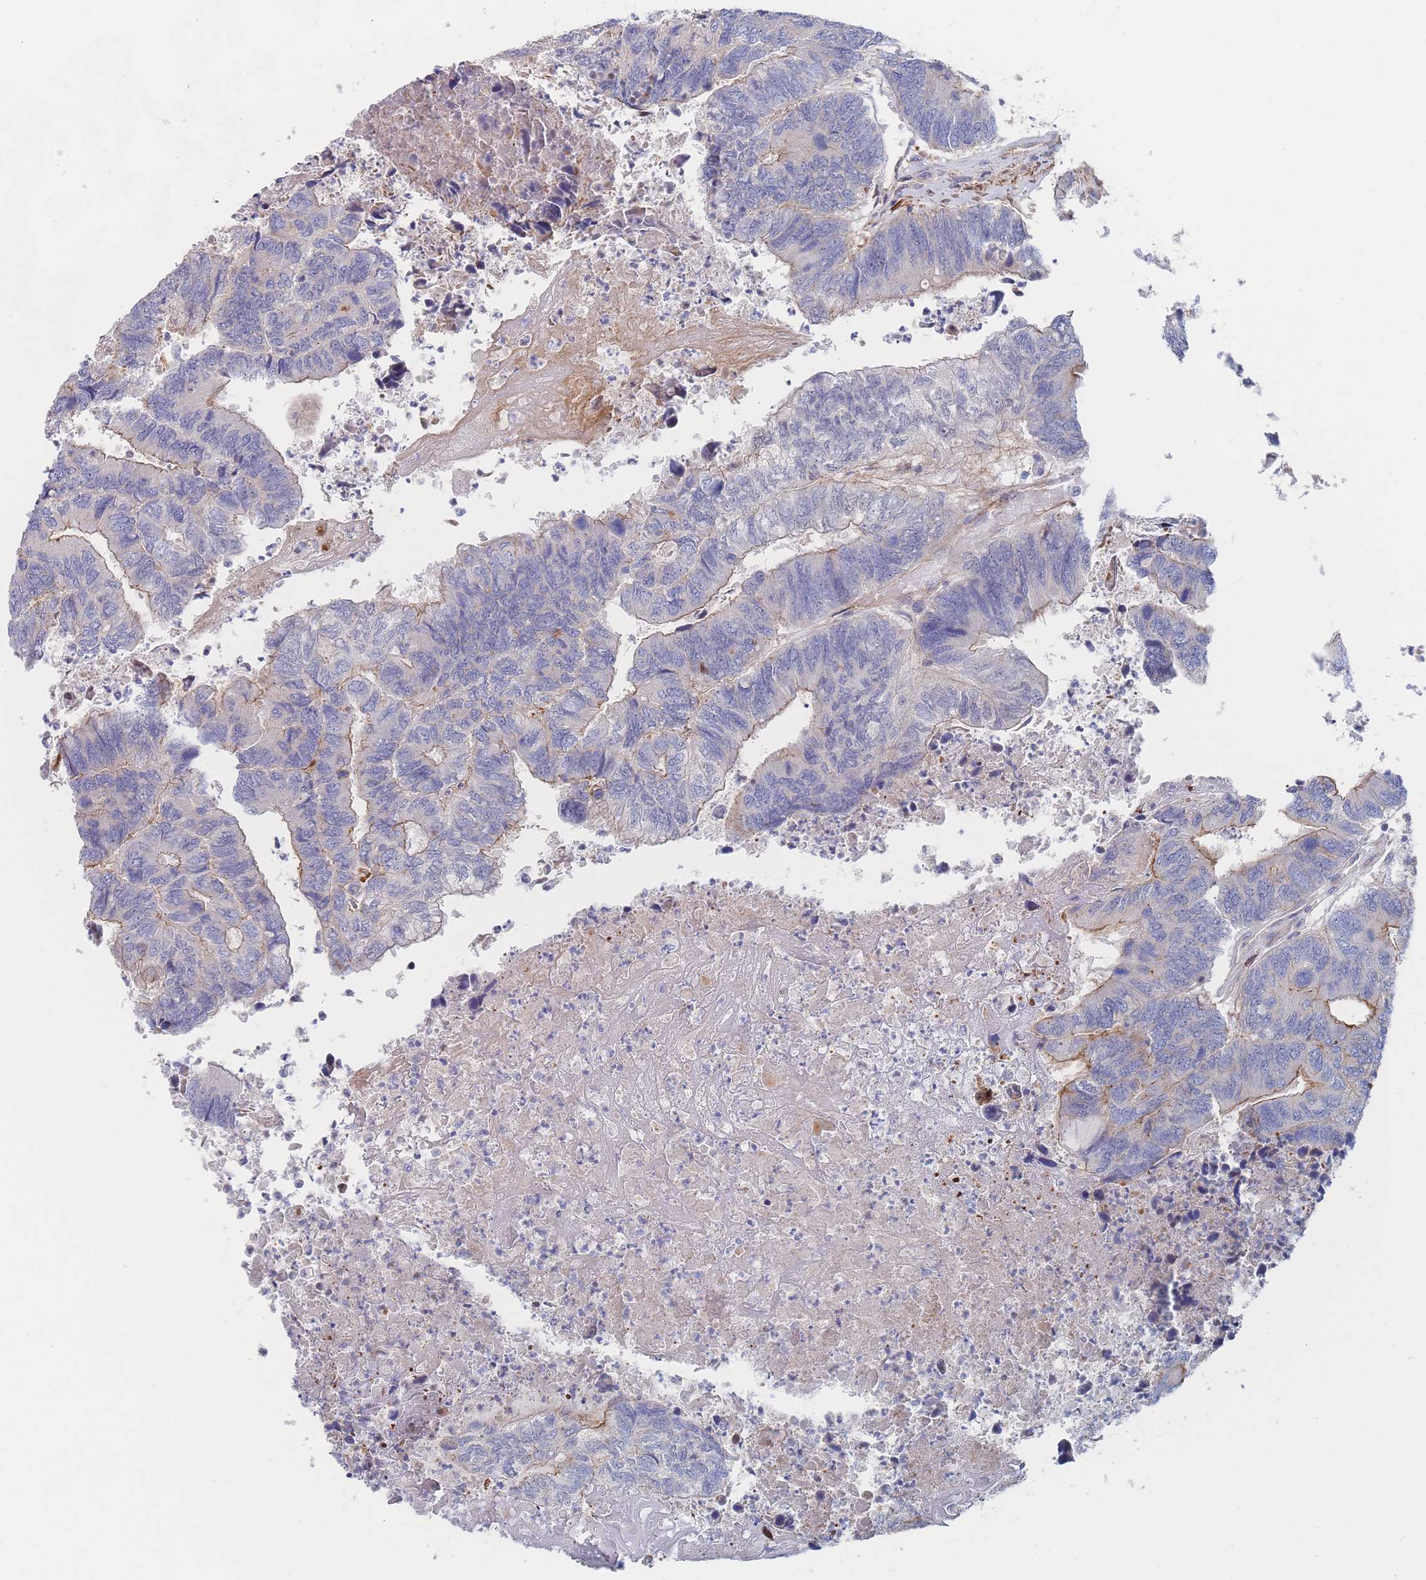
{"staining": {"intensity": "moderate", "quantity": "<25%", "location": "cytoplasmic/membranous"}, "tissue": "colorectal cancer", "cell_type": "Tumor cells", "image_type": "cancer", "snomed": [{"axis": "morphology", "description": "Adenocarcinoma, NOS"}, {"axis": "topography", "description": "Colon"}], "caption": "DAB immunohistochemical staining of adenocarcinoma (colorectal) demonstrates moderate cytoplasmic/membranous protein staining in approximately <25% of tumor cells.", "gene": "G6PC1", "patient": {"sex": "female", "age": 67}}